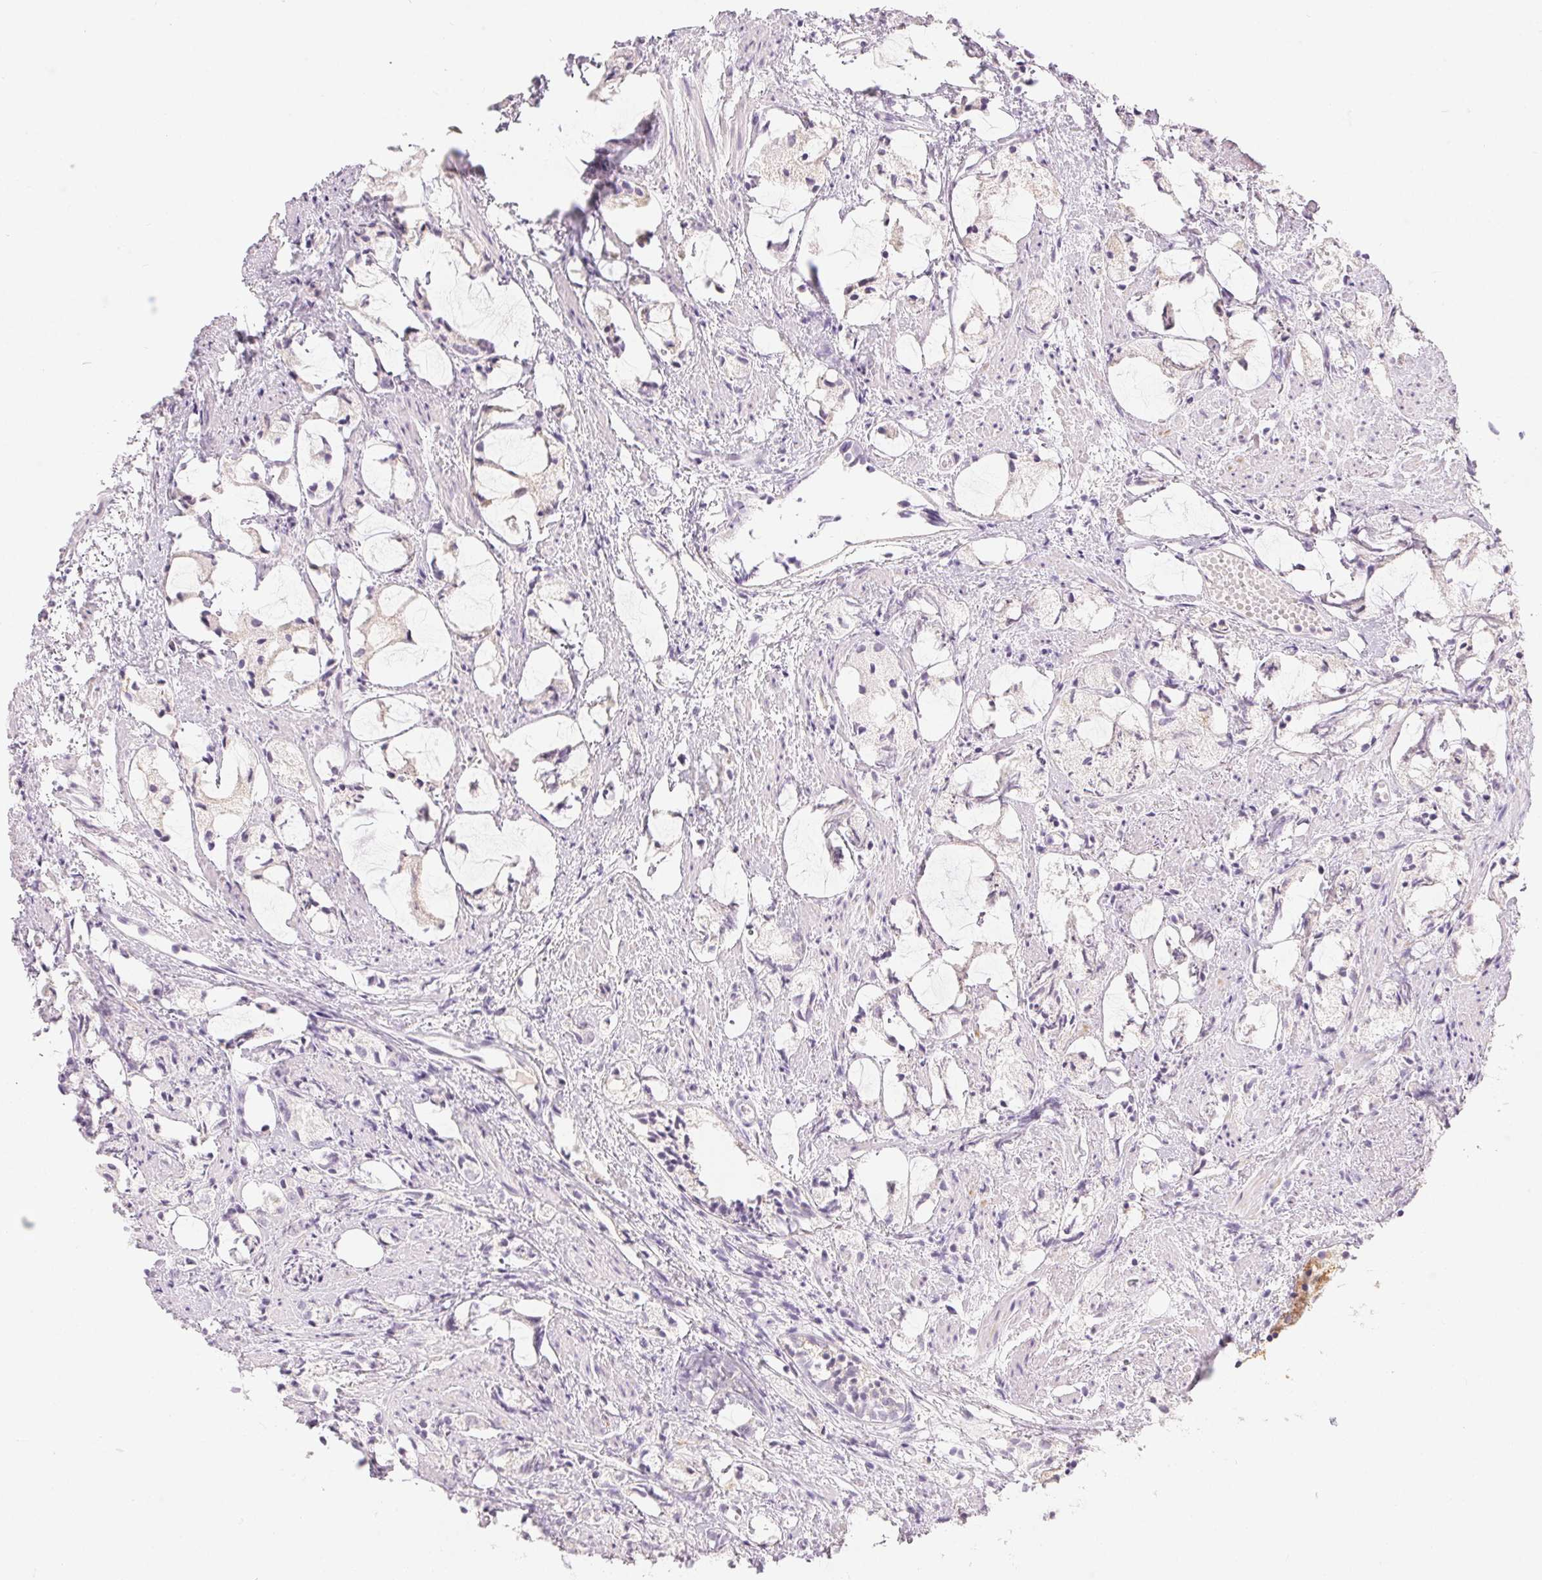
{"staining": {"intensity": "negative", "quantity": "none", "location": "none"}, "tissue": "prostate cancer", "cell_type": "Tumor cells", "image_type": "cancer", "snomed": [{"axis": "morphology", "description": "Adenocarcinoma, High grade"}, {"axis": "topography", "description": "Prostate"}], "caption": "DAB immunohistochemical staining of human prostate adenocarcinoma (high-grade) demonstrates no significant expression in tumor cells.", "gene": "SFTPD", "patient": {"sex": "male", "age": 85}}